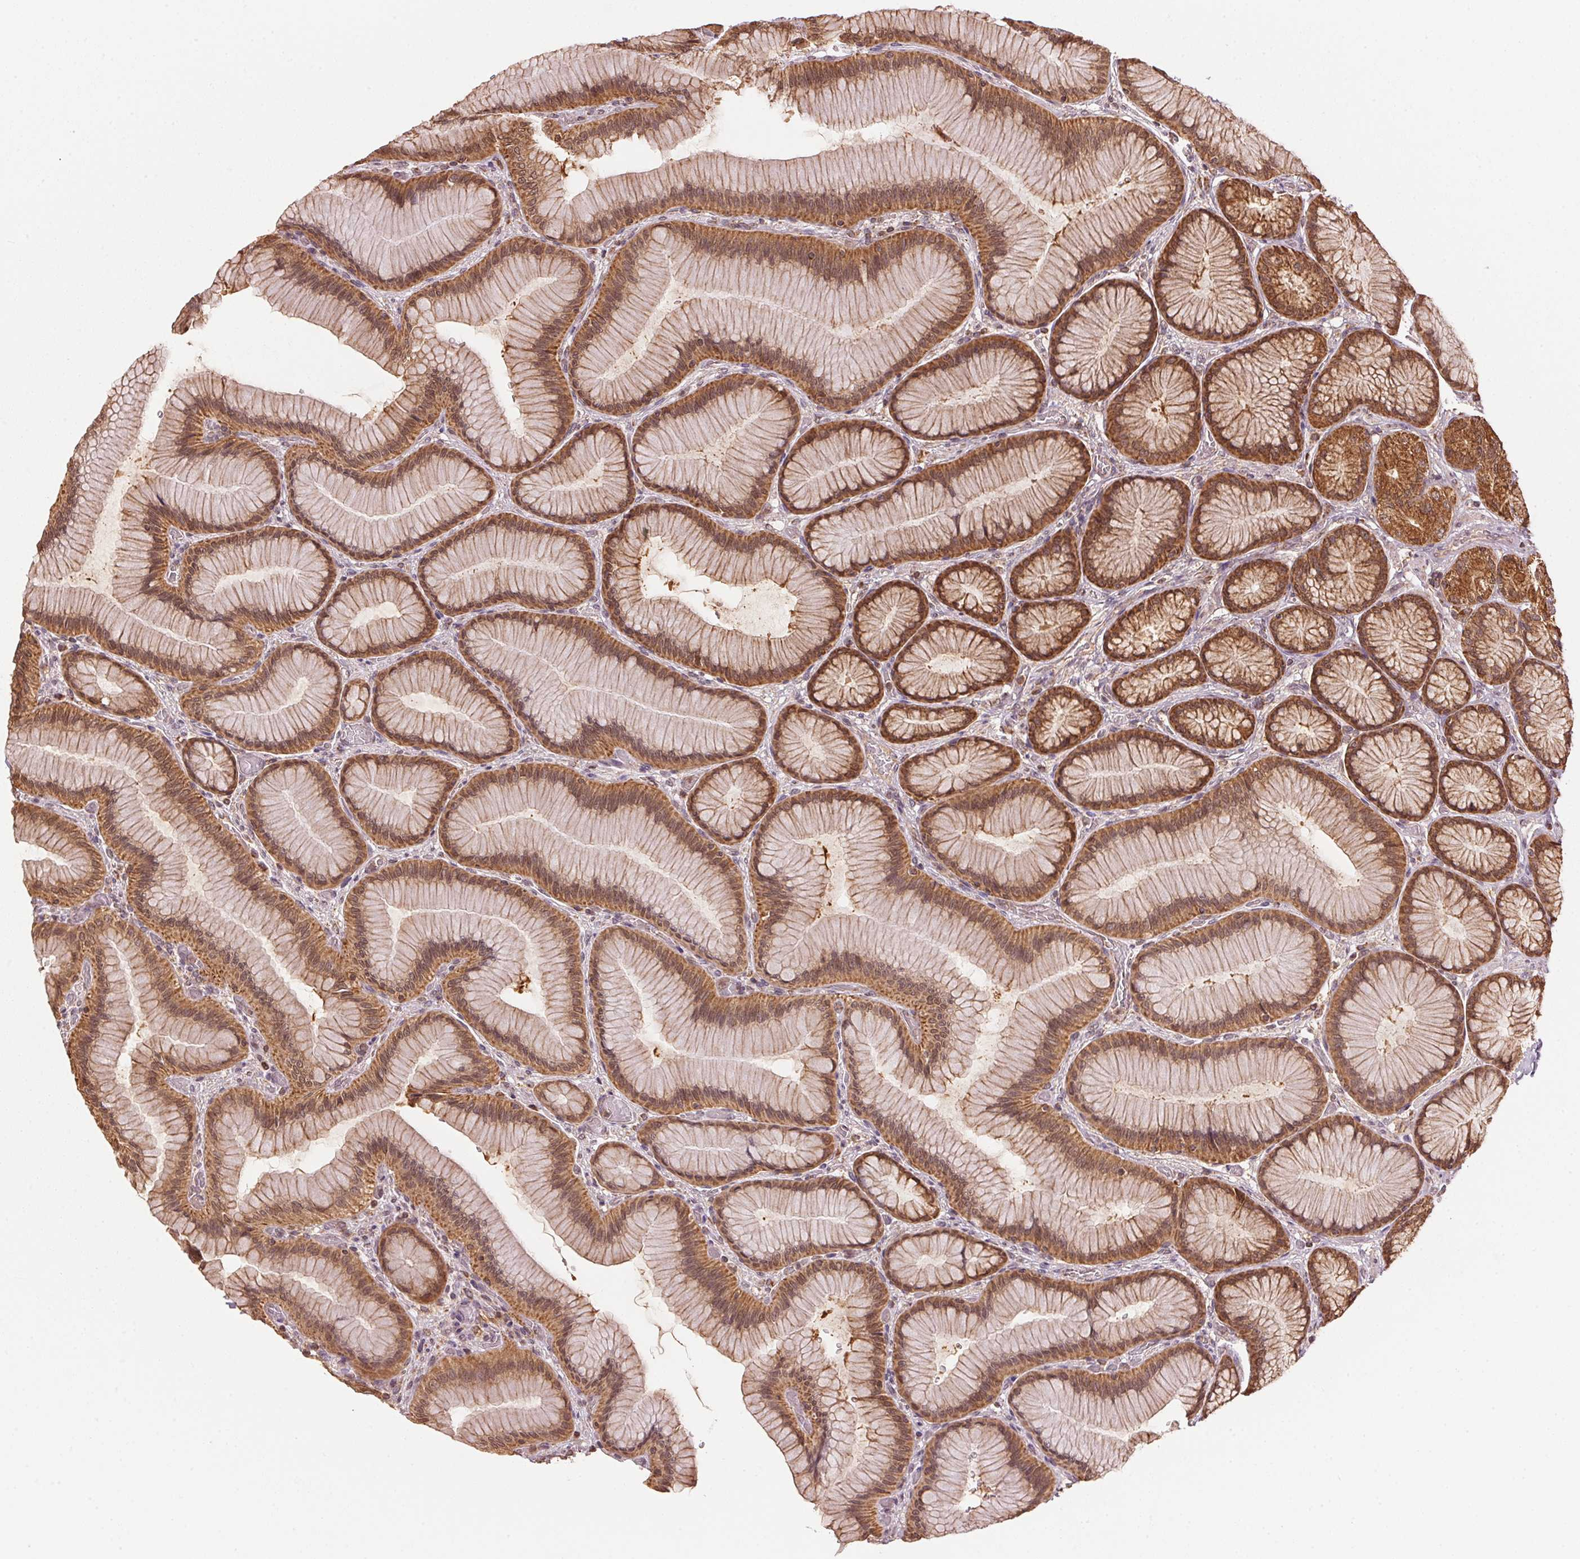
{"staining": {"intensity": "strong", "quantity": ">75%", "location": "cytoplasmic/membranous"}, "tissue": "stomach", "cell_type": "Glandular cells", "image_type": "normal", "snomed": [{"axis": "morphology", "description": "Normal tissue, NOS"}, {"axis": "morphology", "description": "Adenocarcinoma, NOS"}, {"axis": "morphology", "description": "Adenocarcinoma, High grade"}, {"axis": "topography", "description": "Stomach, upper"}, {"axis": "topography", "description": "Stomach"}], "caption": "Immunohistochemical staining of unremarkable stomach exhibits strong cytoplasmic/membranous protein positivity in about >75% of glandular cells.", "gene": "ARHGAP6", "patient": {"sex": "female", "age": 65}}